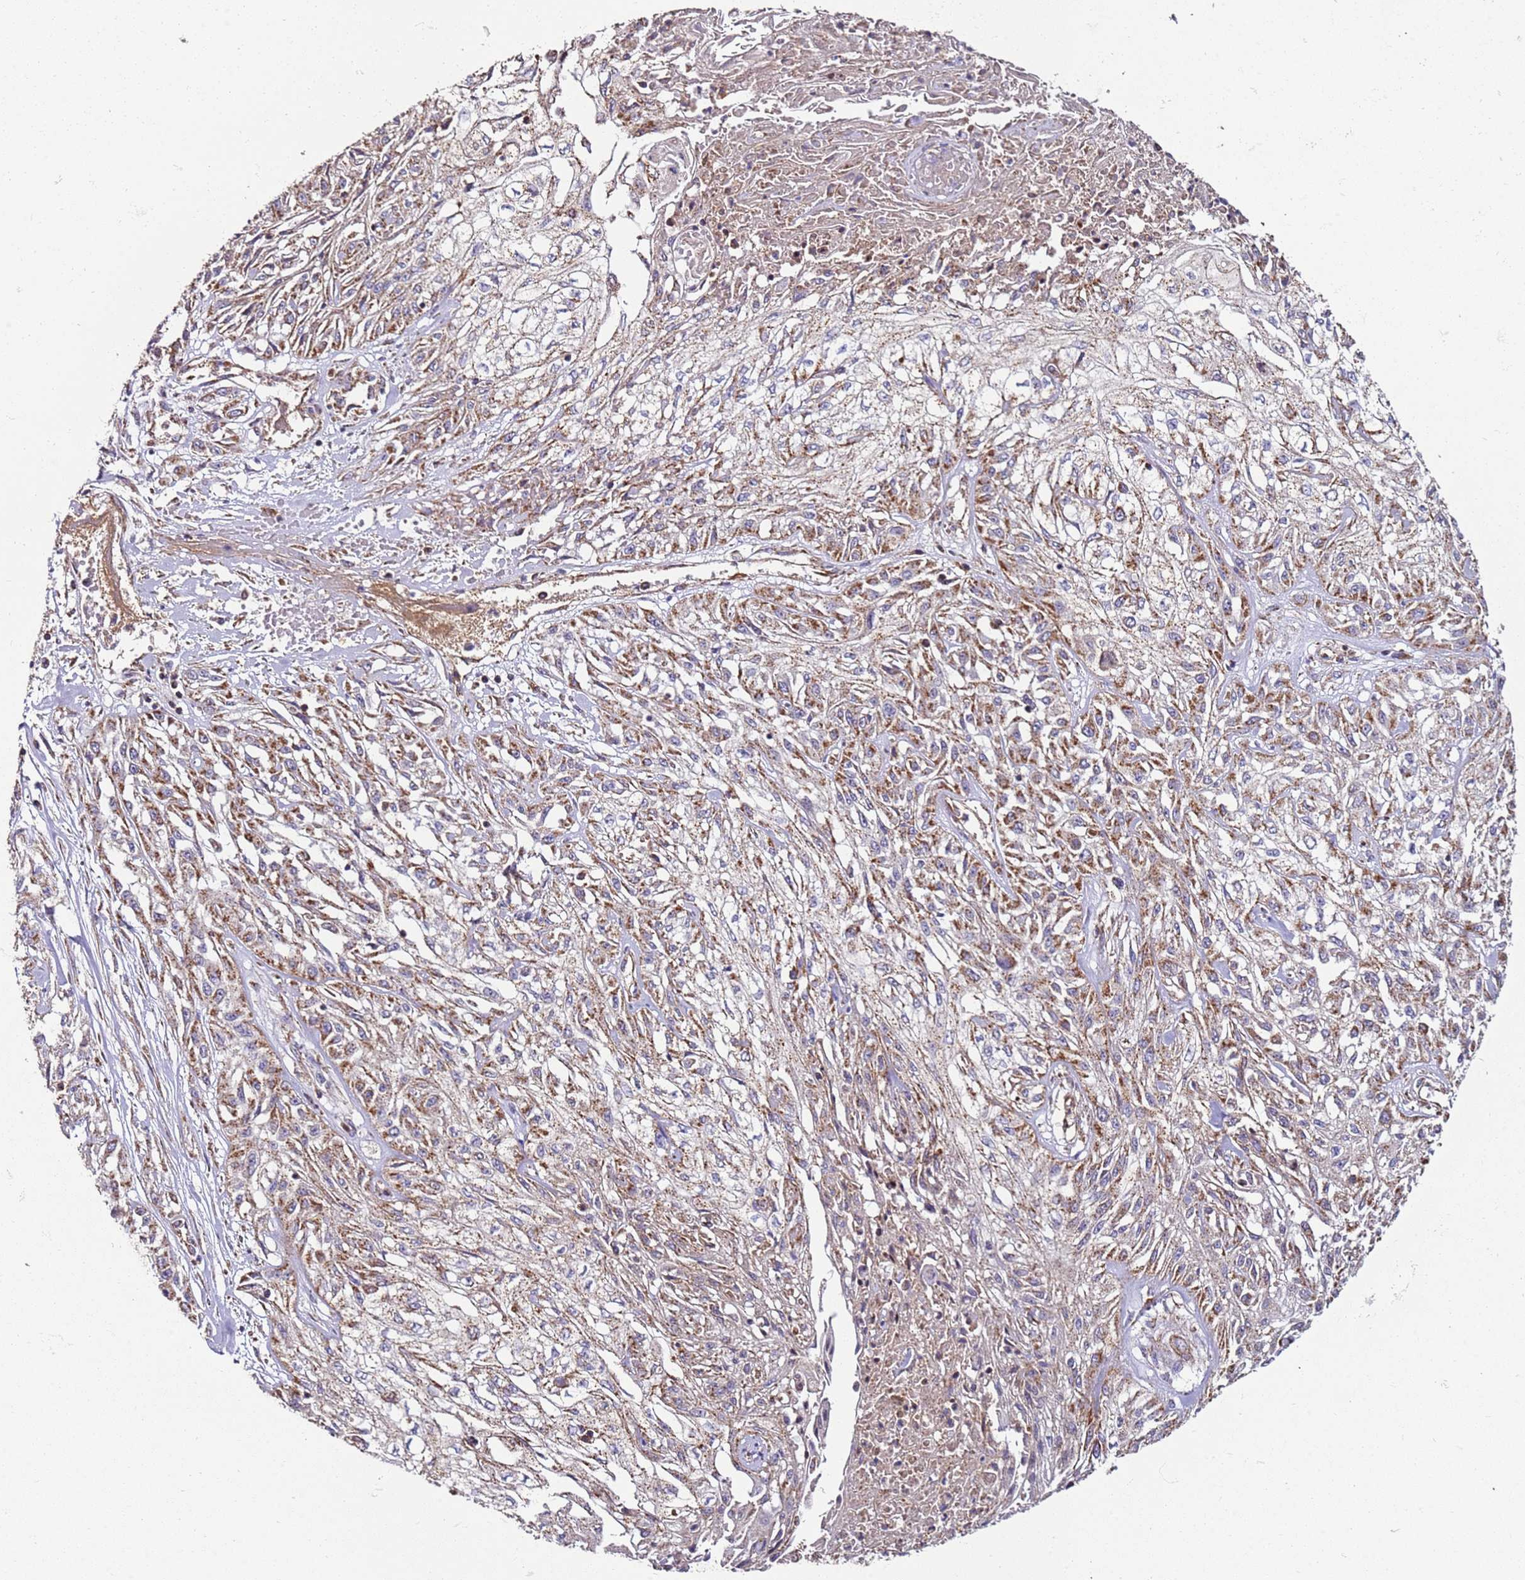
{"staining": {"intensity": "moderate", "quantity": ">75%", "location": "cytoplasmic/membranous"}, "tissue": "skin cancer", "cell_type": "Tumor cells", "image_type": "cancer", "snomed": [{"axis": "morphology", "description": "Squamous cell carcinoma, NOS"}, {"axis": "morphology", "description": "Squamous cell carcinoma, metastatic, NOS"}, {"axis": "topography", "description": "Skin"}, {"axis": "topography", "description": "Lymph node"}], "caption": "Skin cancer stained with a brown dye displays moderate cytoplasmic/membranous positive positivity in about >75% of tumor cells.", "gene": "RMND5A", "patient": {"sex": "male", "age": 75}}